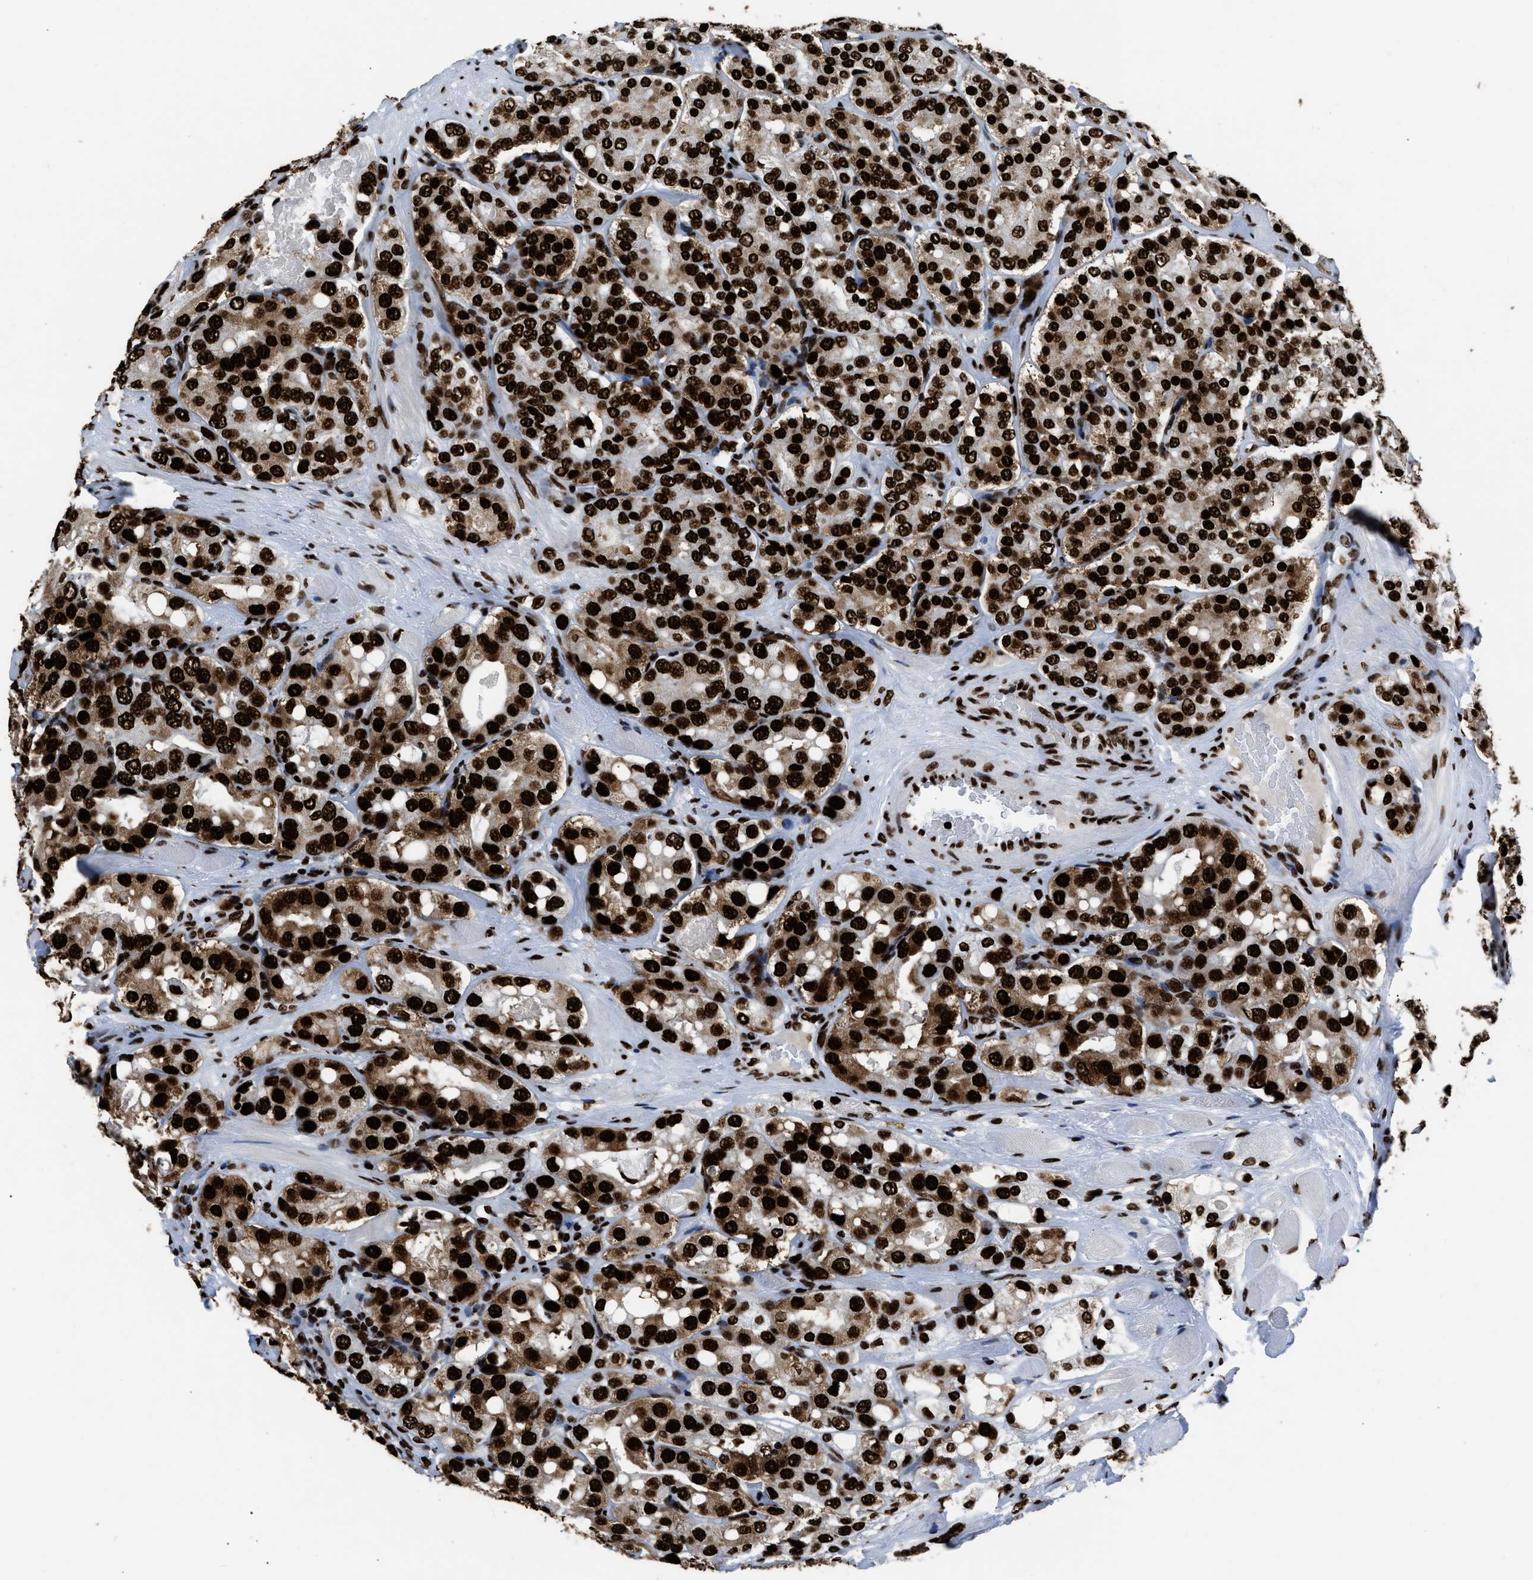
{"staining": {"intensity": "strong", "quantity": ">75%", "location": "nuclear"}, "tissue": "prostate cancer", "cell_type": "Tumor cells", "image_type": "cancer", "snomed": [{"axis": "morphology", "description": "Adenocarcinoma, High grade"}, {"axis": "topography", "description": "Prostate"}], "caption": "Prostate cancer stained for a protein shows strong nuclear positivity in tumor cells. (IHC, brightfield microscopy, high magnification).", "gene": "HNRNPM", "patient": {"sex": "male", "age": 65}}